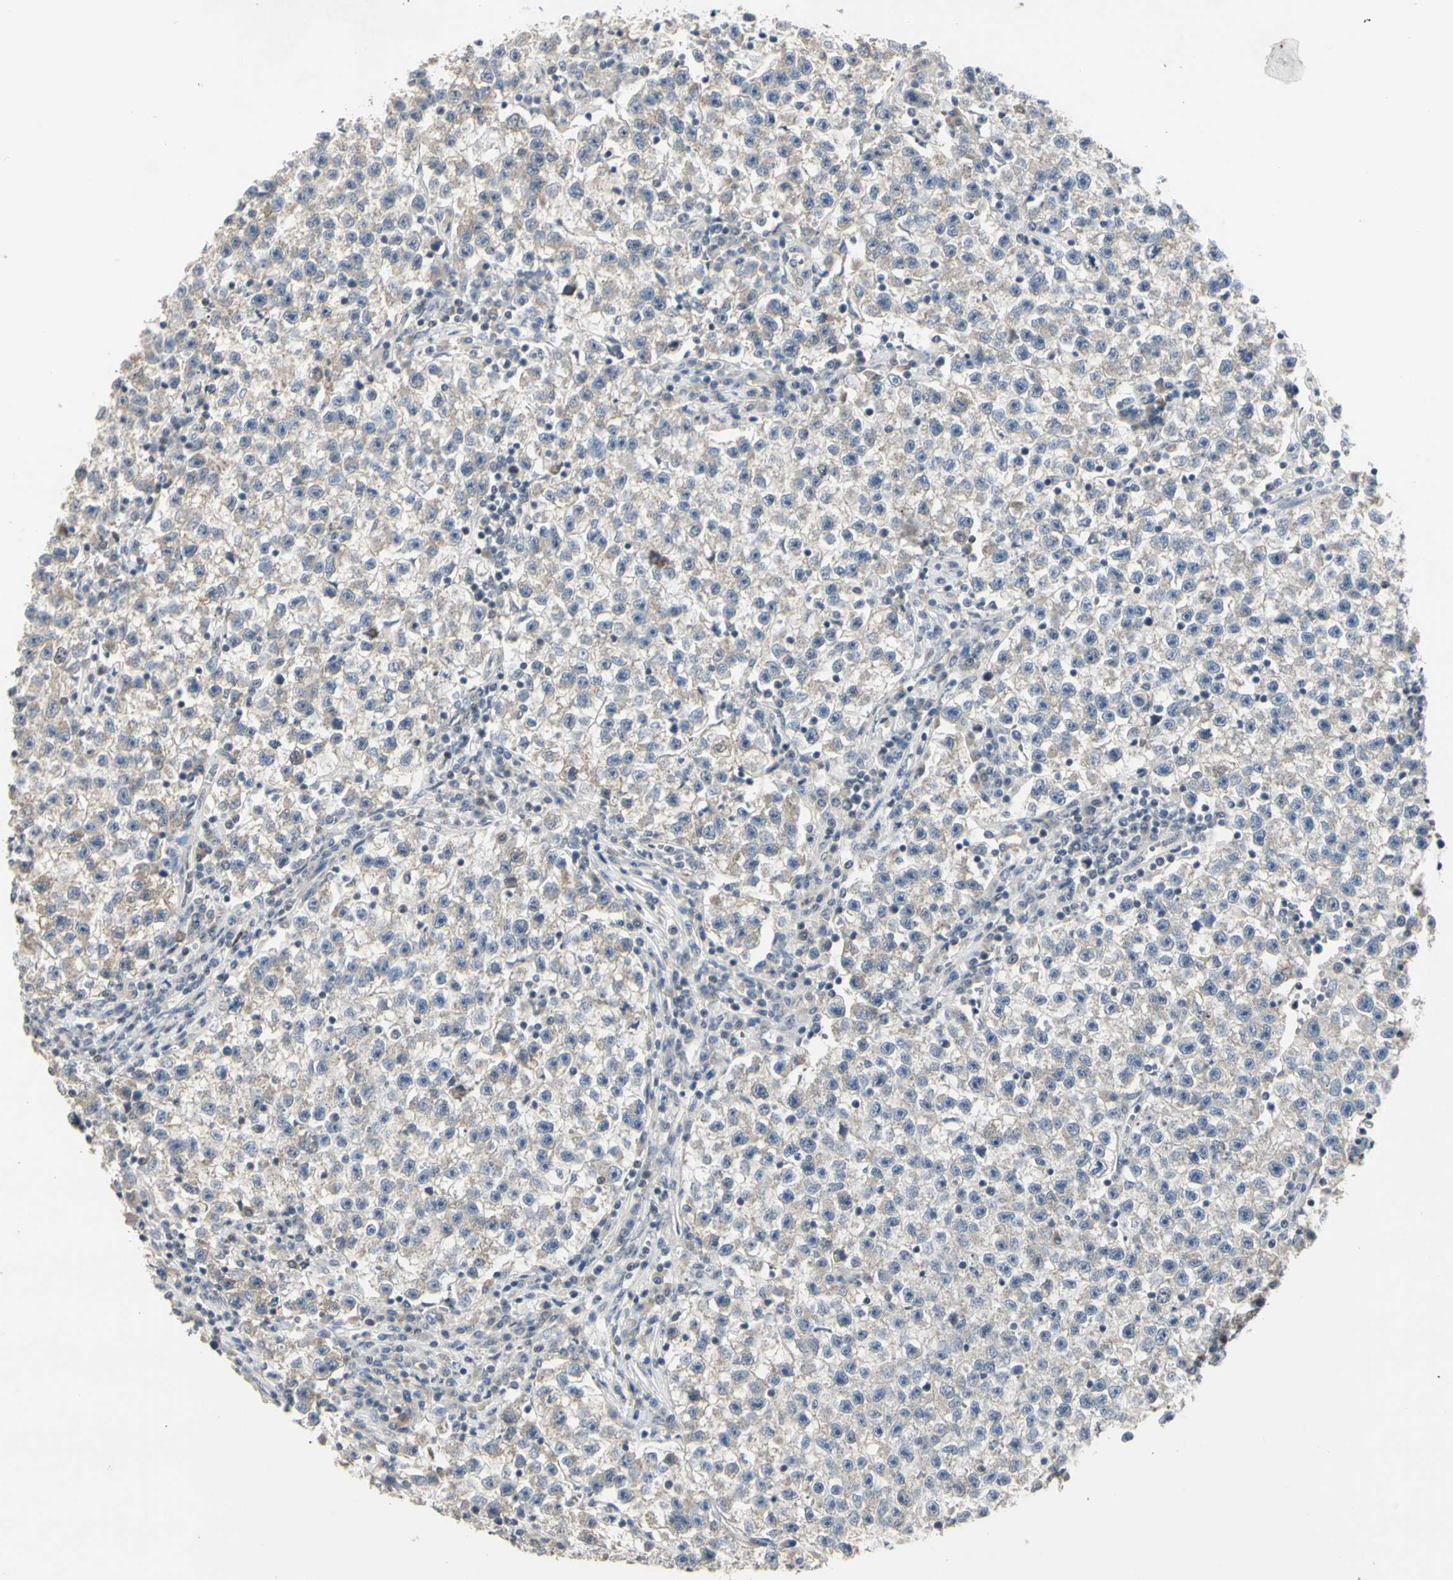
{"staining": {"intensity": "weak", "quantity": "25%-75%", "location": "cytoplasmic/membranous"}, "tissue": "testis cancer", "cell_type": "Tumor cells", "image_type": "cancer", "snomed": [{"axis": "morphology", "description": "Seminoma, NOS"}, {"axis": "topography", "description": "Testis"}], "caption": "Immunohistochemical staining of human seminoma (testis) reveals low levels of weak cytoplasmic/membranous protein staining in about 25%-75% of tumor cells. (DAB IHC with brightfield microscopy, high magnification).", "gene": "GREM1", "patient": {"sex": "male", "age": 22}}